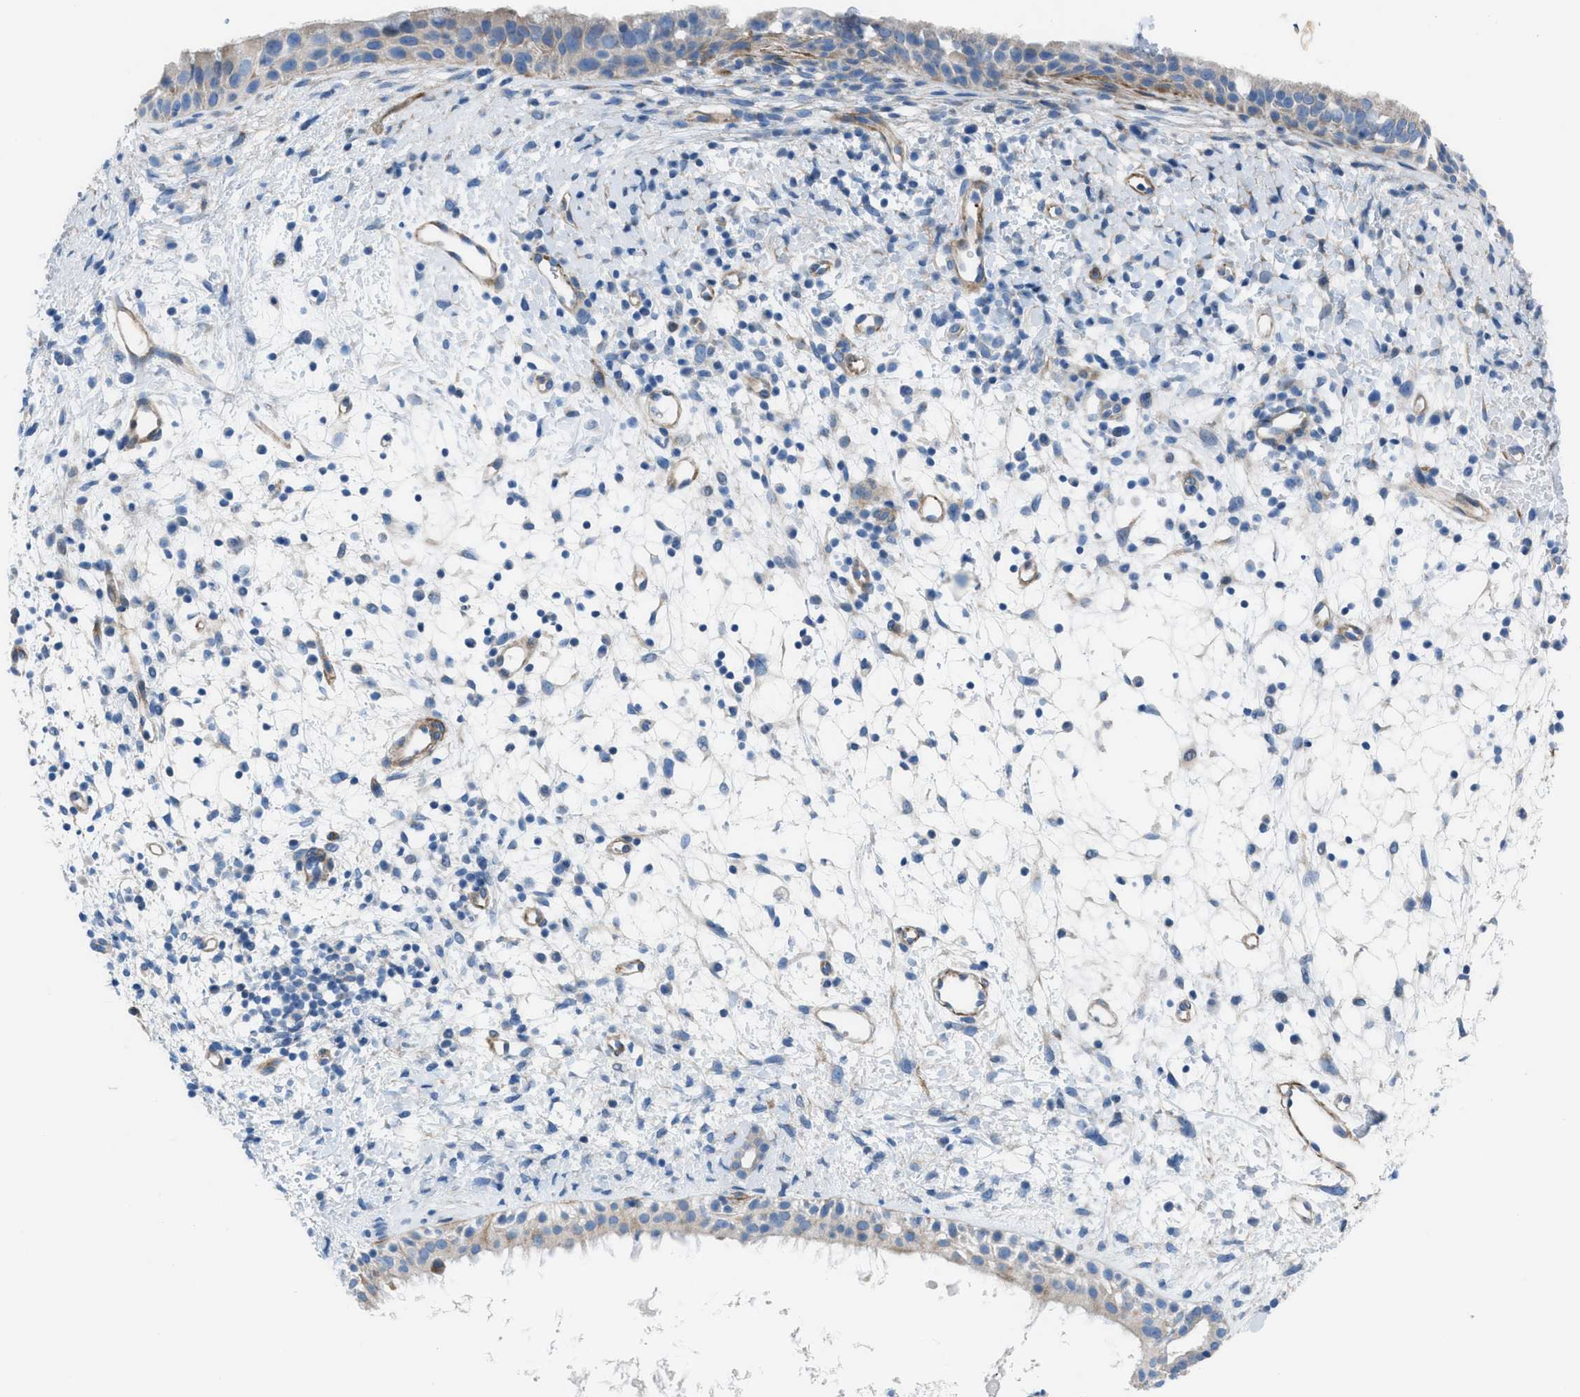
{"staining": {"intensity": "weak", "quantity": ">75%", "location": "cytoplasmic/membranous"}, "tissue": "nasopharynx", "cell_type": "Respiratory epithelial cells", "image_type": "normal", "snomed": [{"axis": "morphology", "description": "Normal tissue, NOS"}, {"axis": "topography", "description": "Nasopharynx"}], "caption": "Human nasopharynx stained with a brown dye exhibits weak cytoplasmic/membranous positive positivity in approximately >75% of respiratory epithelial cells.", "gene": "KCNH7", "patient": {"sex": "male", "age": 22}}